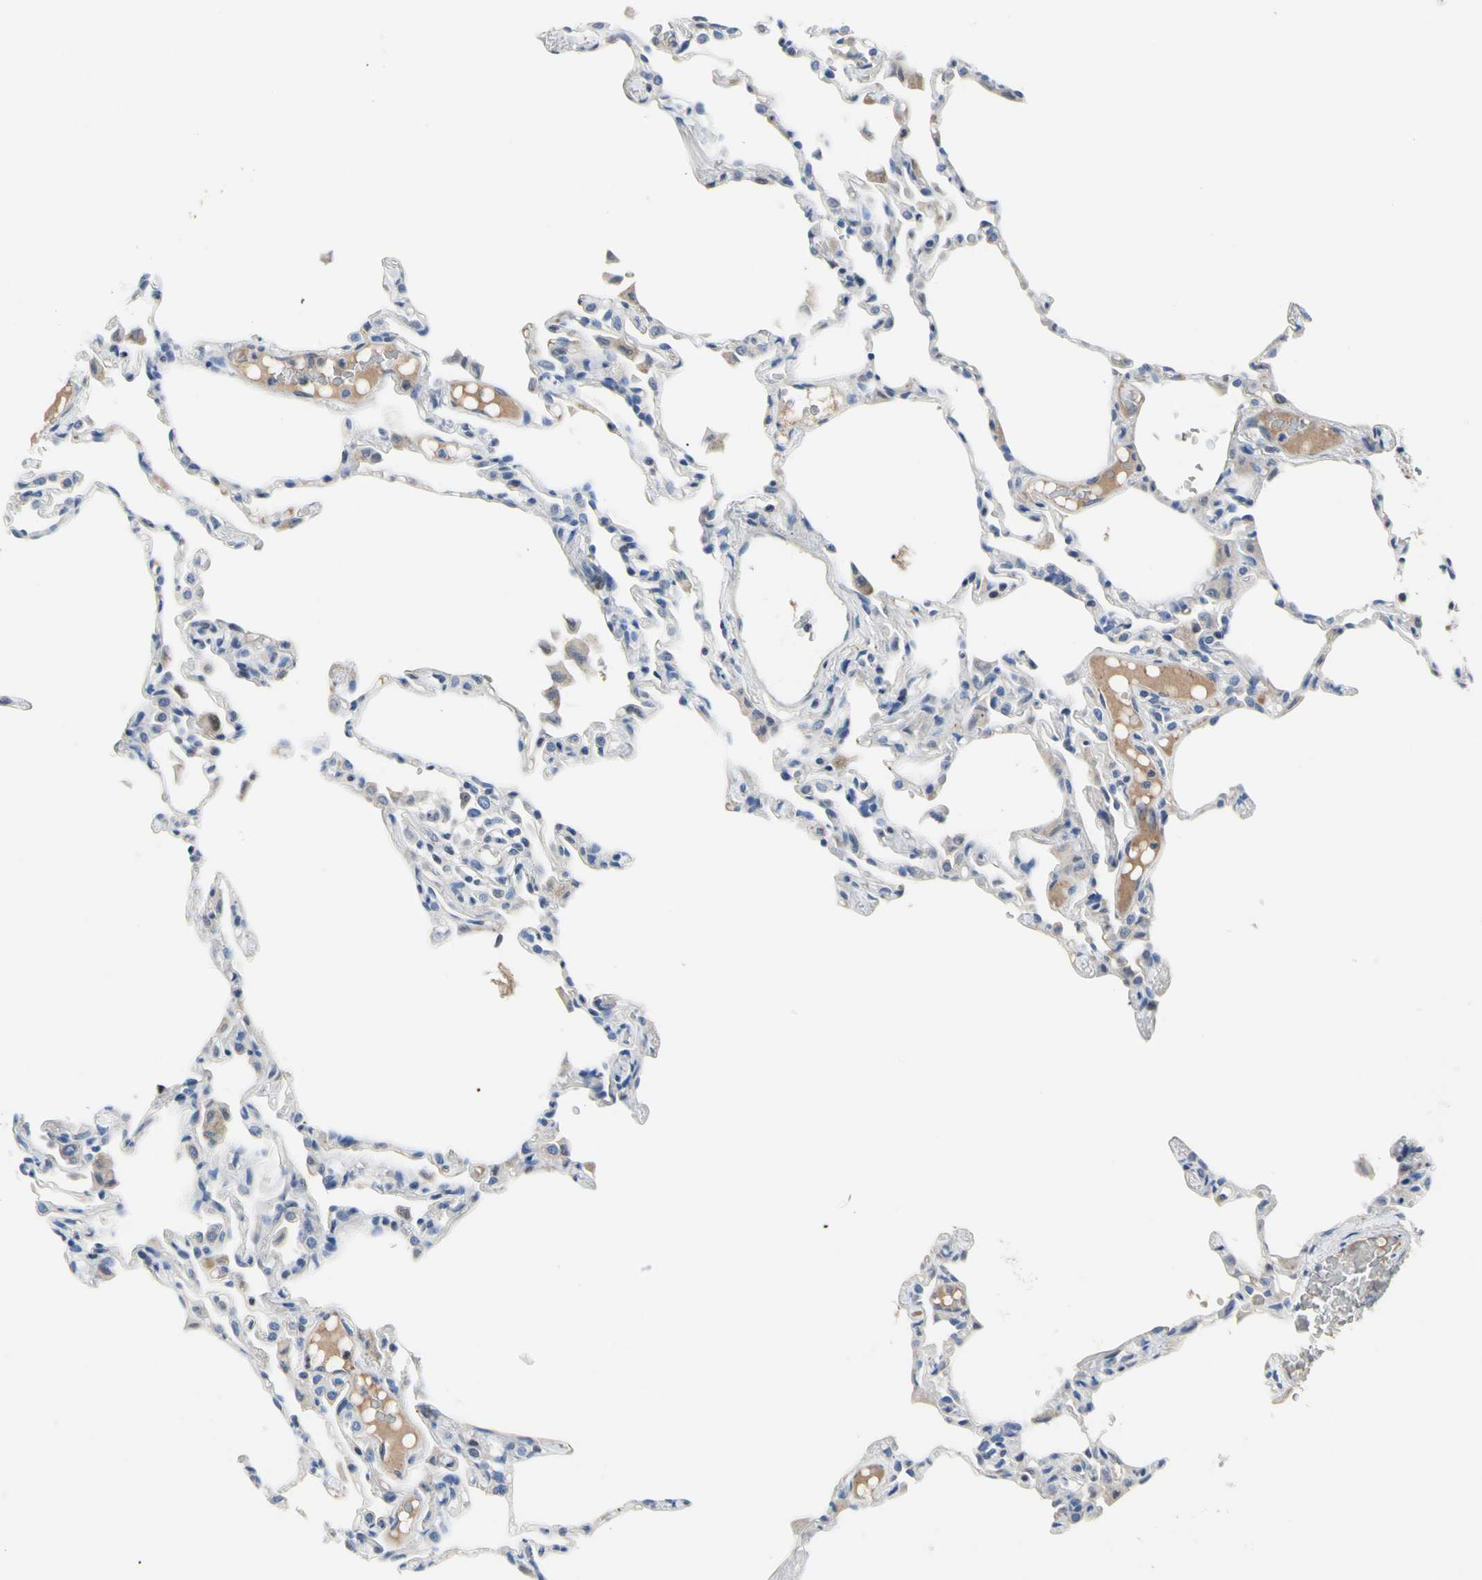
{"staining": {"intensity": "negative", "quantity": "none", "location": "none"}, "tissue": "lung", "cell_type": "Alveolar cells", "image_type": "normal", "snomed": [{"axis": "morphology", "description": "Normal tissue, NOS"}, {"axis": "topography", "description": "Lung"}], "caption": "IHC histopathology image of unremarkable lung stained for a protein (brown), which displays no positivity in alveolar cells.", "gene": "ECRG4", "patient": {"sex": "female", "age": 49}}